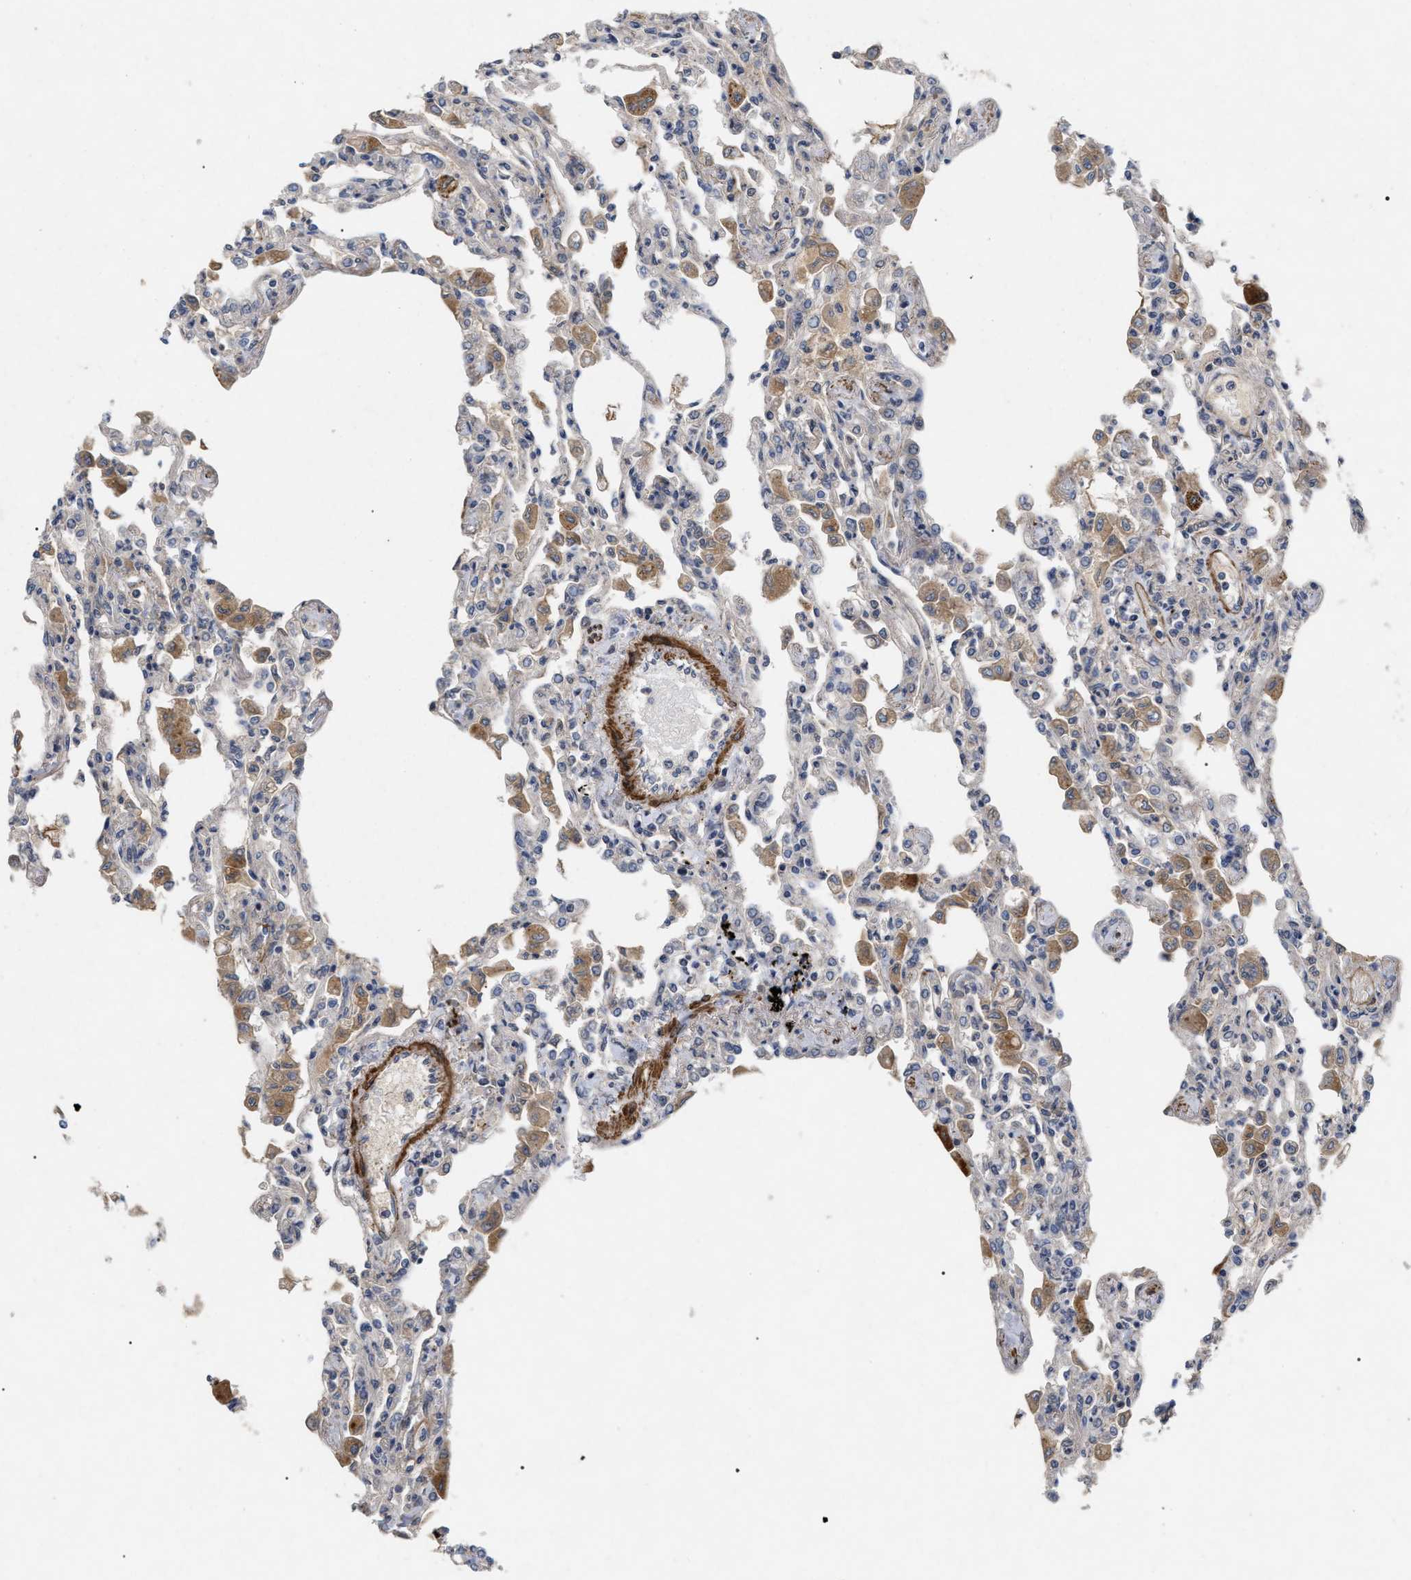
{"staining": {"intensity": "weak", "quantity": "25%-75%", "location": "cytoplasmic/membranous"}, "tissue": "lung", "cell_type": "Alveolar cells", "image_type": "normal", "snomed": [{"axis": "morphology", "description": "Normal tissue, NOS"}, {"axis": "topography", "description": "Bronchus"}, {"axis": "topography", "description": "Lung"}], "caption": "This image shows immunohistochemistry (IHC) staining of unremarkable lung, with low weak cytoplasmic/membranous expression in approximately 25%-75% of alveolar cells.", "gene": "ST6GALNAC6", "patient": {"sex": "female", "age": 49}}